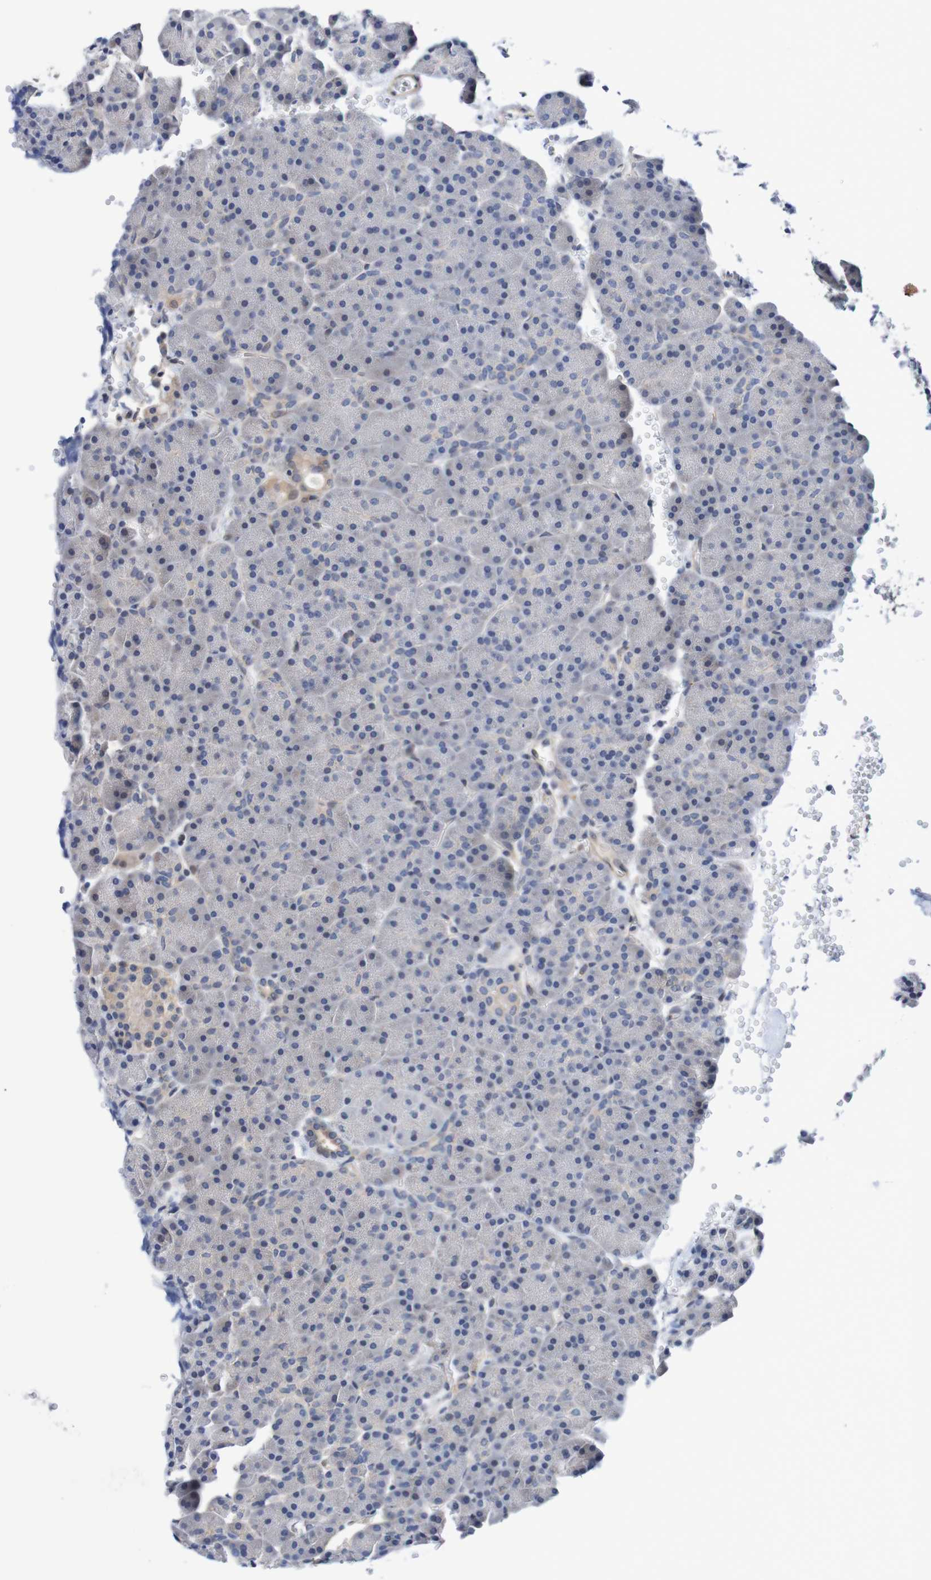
{"staining": {"intensity": "negative", "quantity": "none", "location": "none"}, "tissue": "pancreas", "cell_type": "Exocrine glandular cells", "image_type": "normal", "snomed": [{"axis": "morphology", "description": "Normal tissue, NOS"}, {"axis": "topography", "description": "Pancreas"}], "caption": "High magnification brightfield microscopy of unremarkable pancreas stained with DAB (3,3'-diaminobenzidine) (brown) and counterstained with hematoxylin (blue): exocrine glandular cells show no significant positivity. Brightfield microscopy of IHC stained with DAB (brown) and hematoxylin (blue), captured at high magnification.", "gene": "CPED1", "patient": {"sex": "female", "age": 35}}